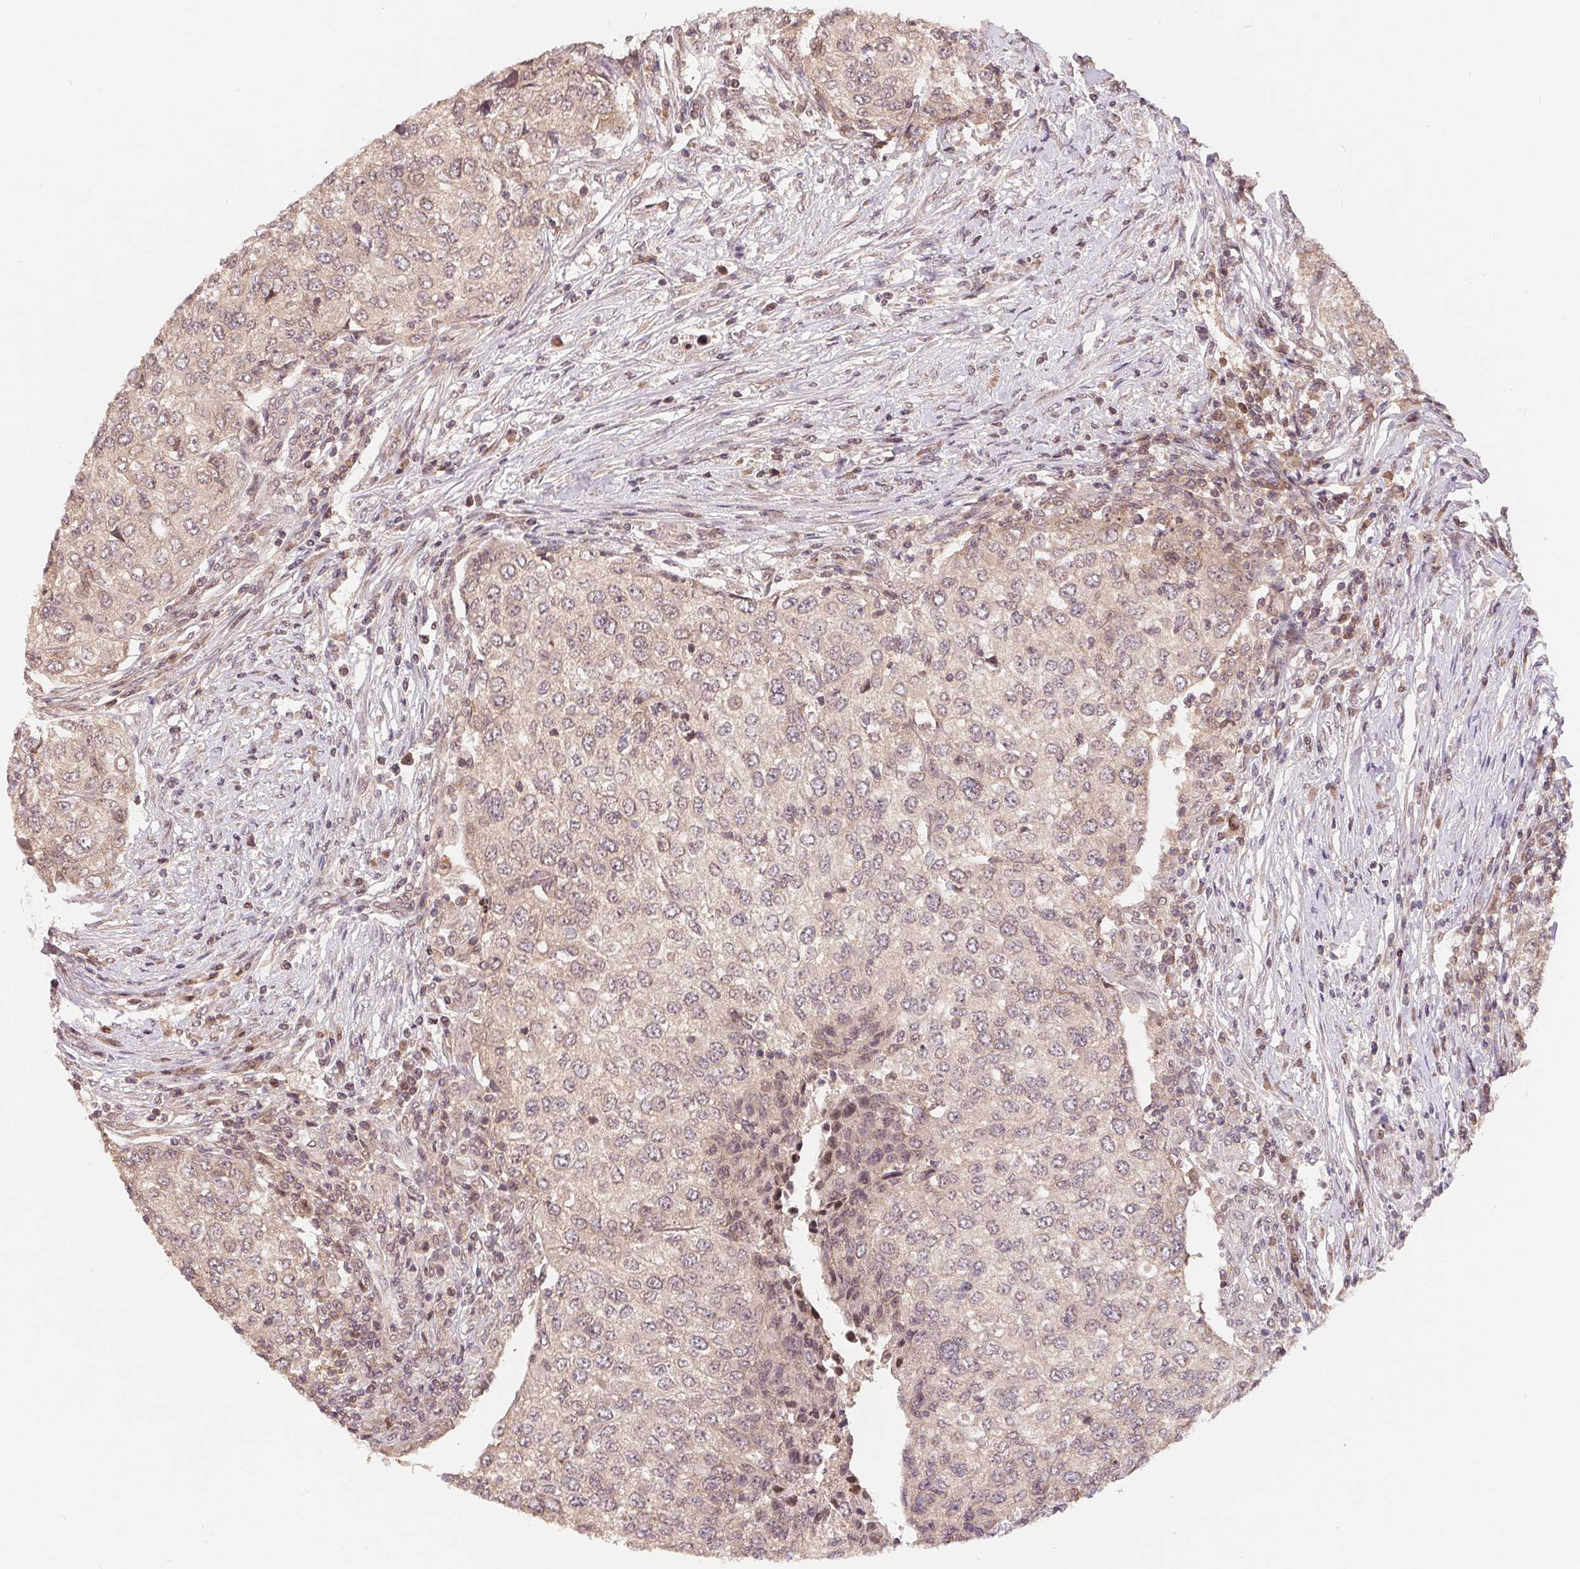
{"staining": {"intensity": "weak", "quantity": "<25%", "location": "cytoplasmic/membranous"}, "tissue": "urothelial cancer", "cell_type": "Tumor cells", "image_type": "cancer", "snomed": [{"axis": "morphology", "description": "Urothelial carcinoma, High grade"}, {"axis": "topography", "description": "Urinary bladder"}], "caption": "Immunohistochemistry (IHC) of urothelial carcinoma (high-grade) shows no staining in tumor cells.", "gene": "HMGN3", "patient": {"sex": "female", "age": 78}}